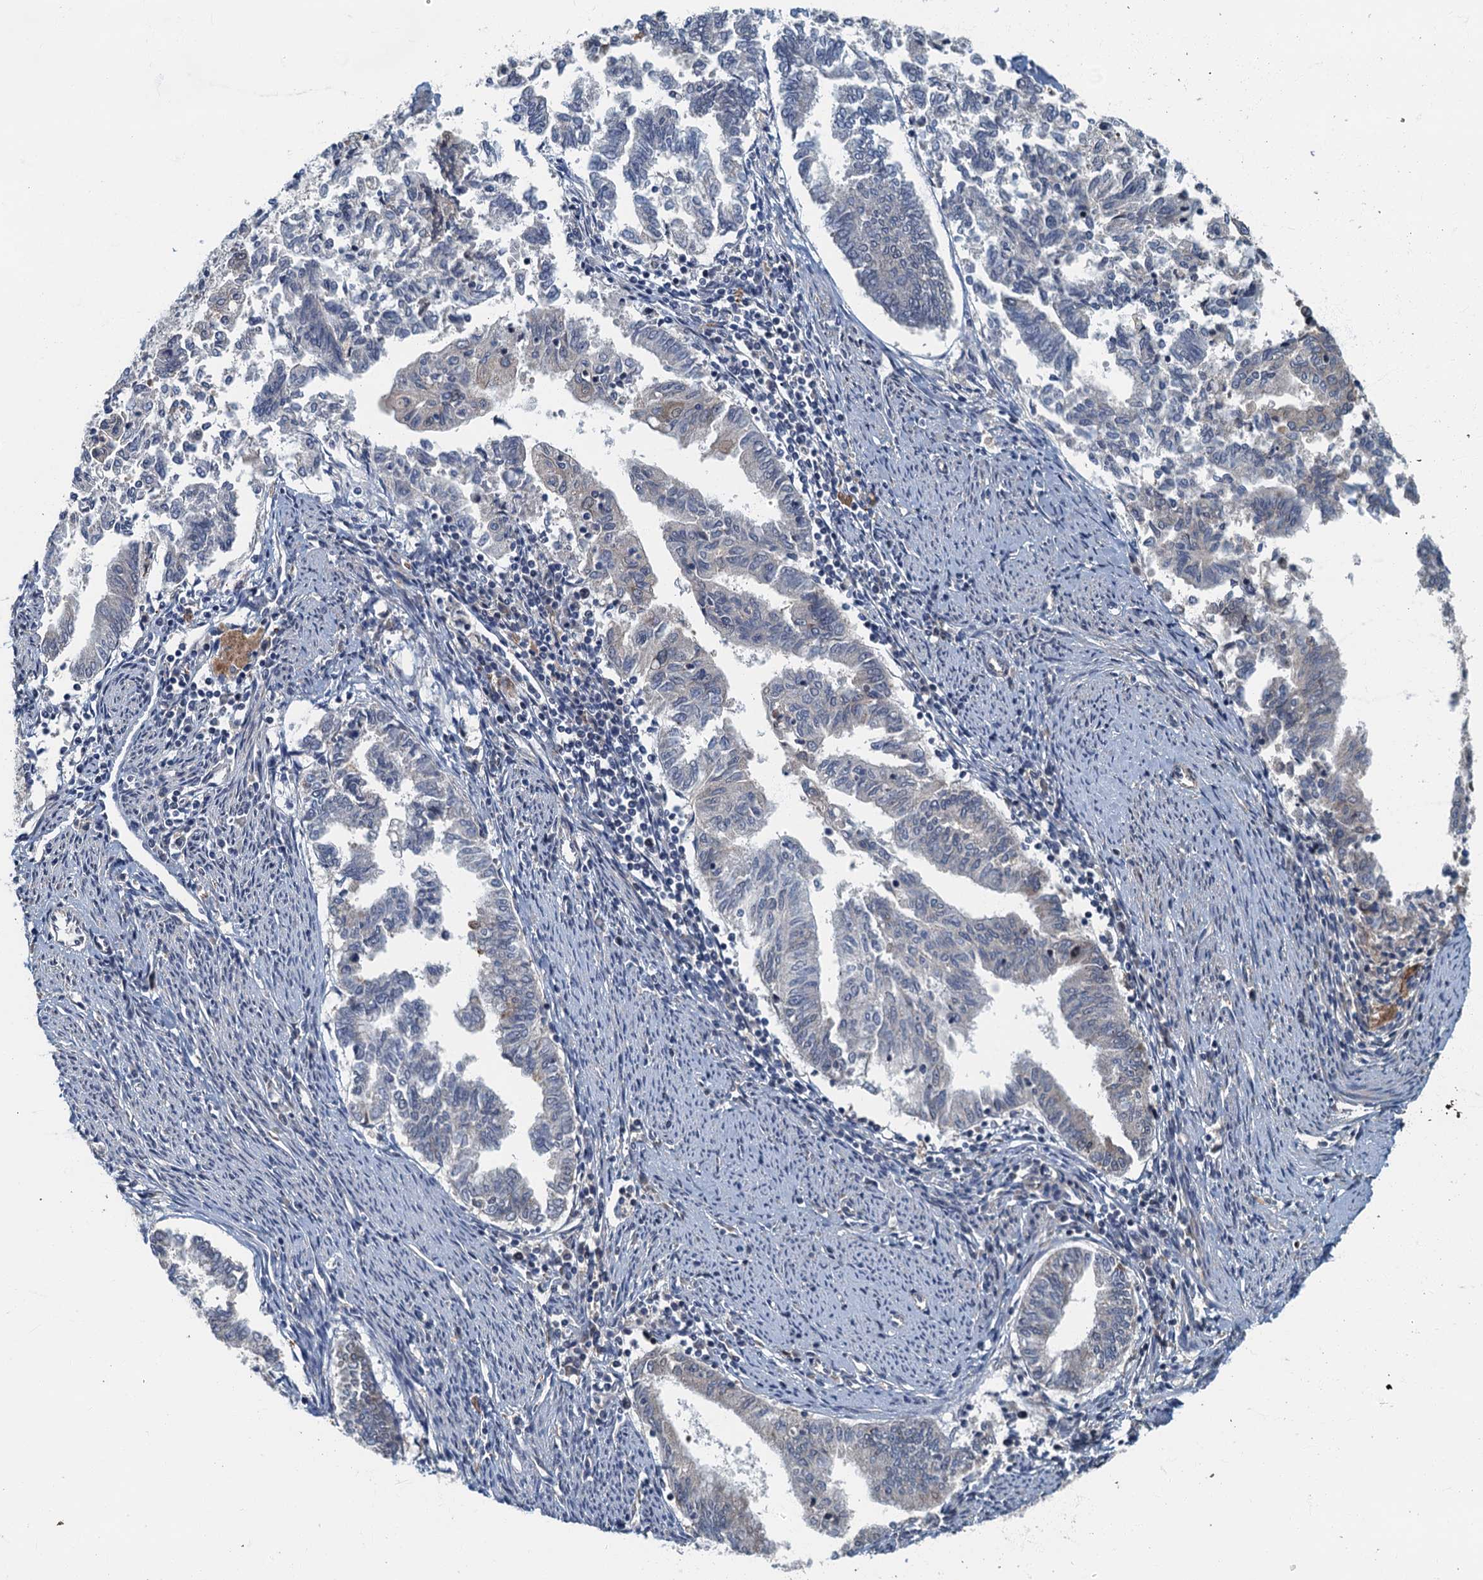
{"staining": {"intensity": "negative", "quantity": "none", "location": "none"}, "tissue": "endometrial cancer", "cell_type": "Tumor cells", "image_type": "cancer", "snomed": [{"axis": "morphology", "description": "Adenocarcinoma, NOS"}, {"axis": "topography", "description": "Endometrium"}], "caption": "Immunohistochemistry micrograph of neoplastic tissue: human endometrial adenocarcinoma stained with DAB (3,3'-diaminobenzidine) shows no significant protein positivity in tumor cells.", "gene": "CKAP2L", "patient": {"sex": "female", "age": 79}}